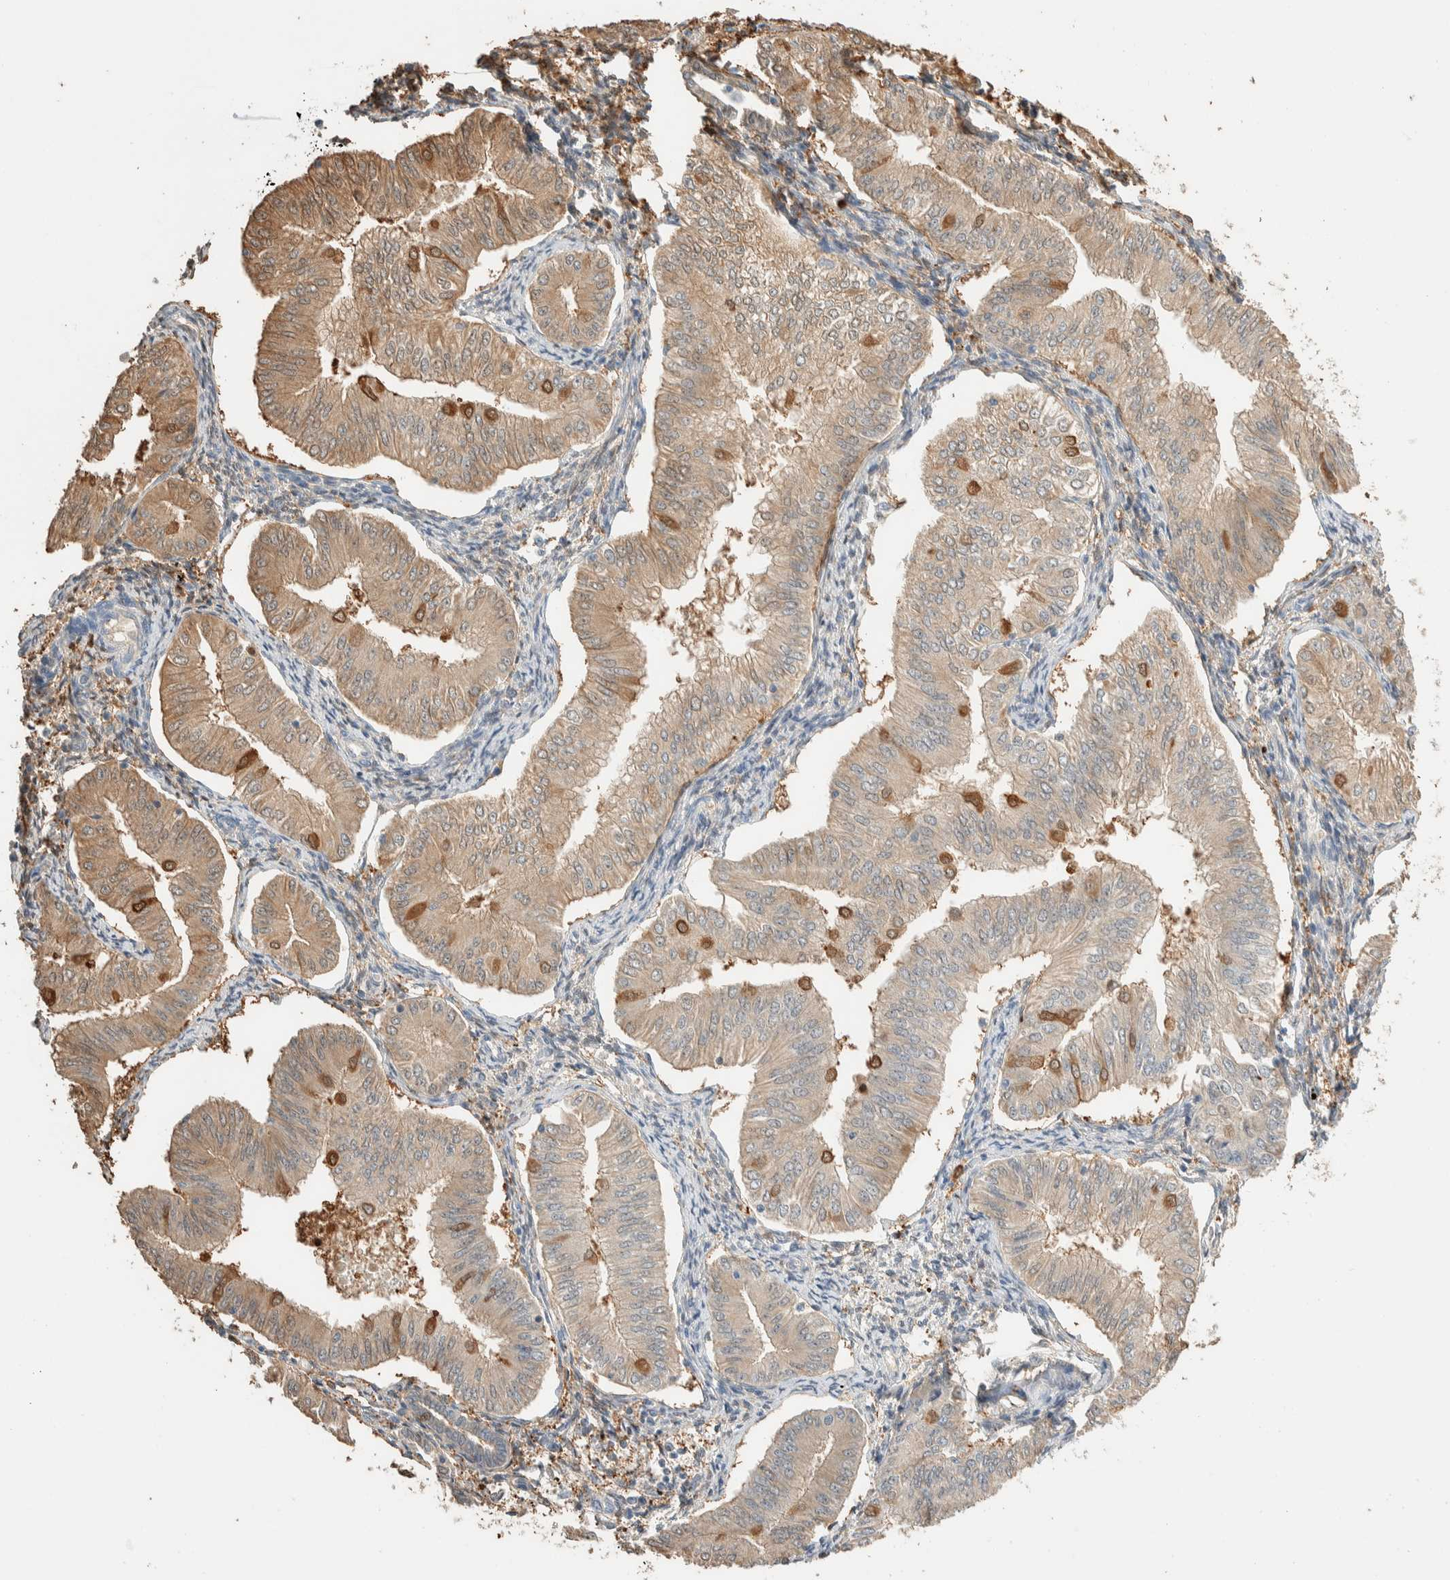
{"staining": {"intensity": "weak", "quantity": "25%-75%", "location": "cytoplasmic/membranous"}, "tissue": "endometrial cancer", "cell_type": "Tumor cells", "image_type": "cancer", "snomed": [{"axis": "morphology", "description": "Normal tissue, NOS"}, {"axis": "morphology", "description": "Adenocarcinoma, NOS"}, {"axis": "topography", "description": "Endometrium"}], "caption": "Protein analysis of endometrial cancer tissue reveals weak cytoplasmic/membranous expression in approximately 25%-75% of tumor cells. The staining is performed using DAB (3,3'-diaminobenzidine) brown chromogen to label protein expression. The nuclei are counter-stained blue using hematoxylin.", "gene": "SETD4", "patient": {"sex": "female", "age": 53}}